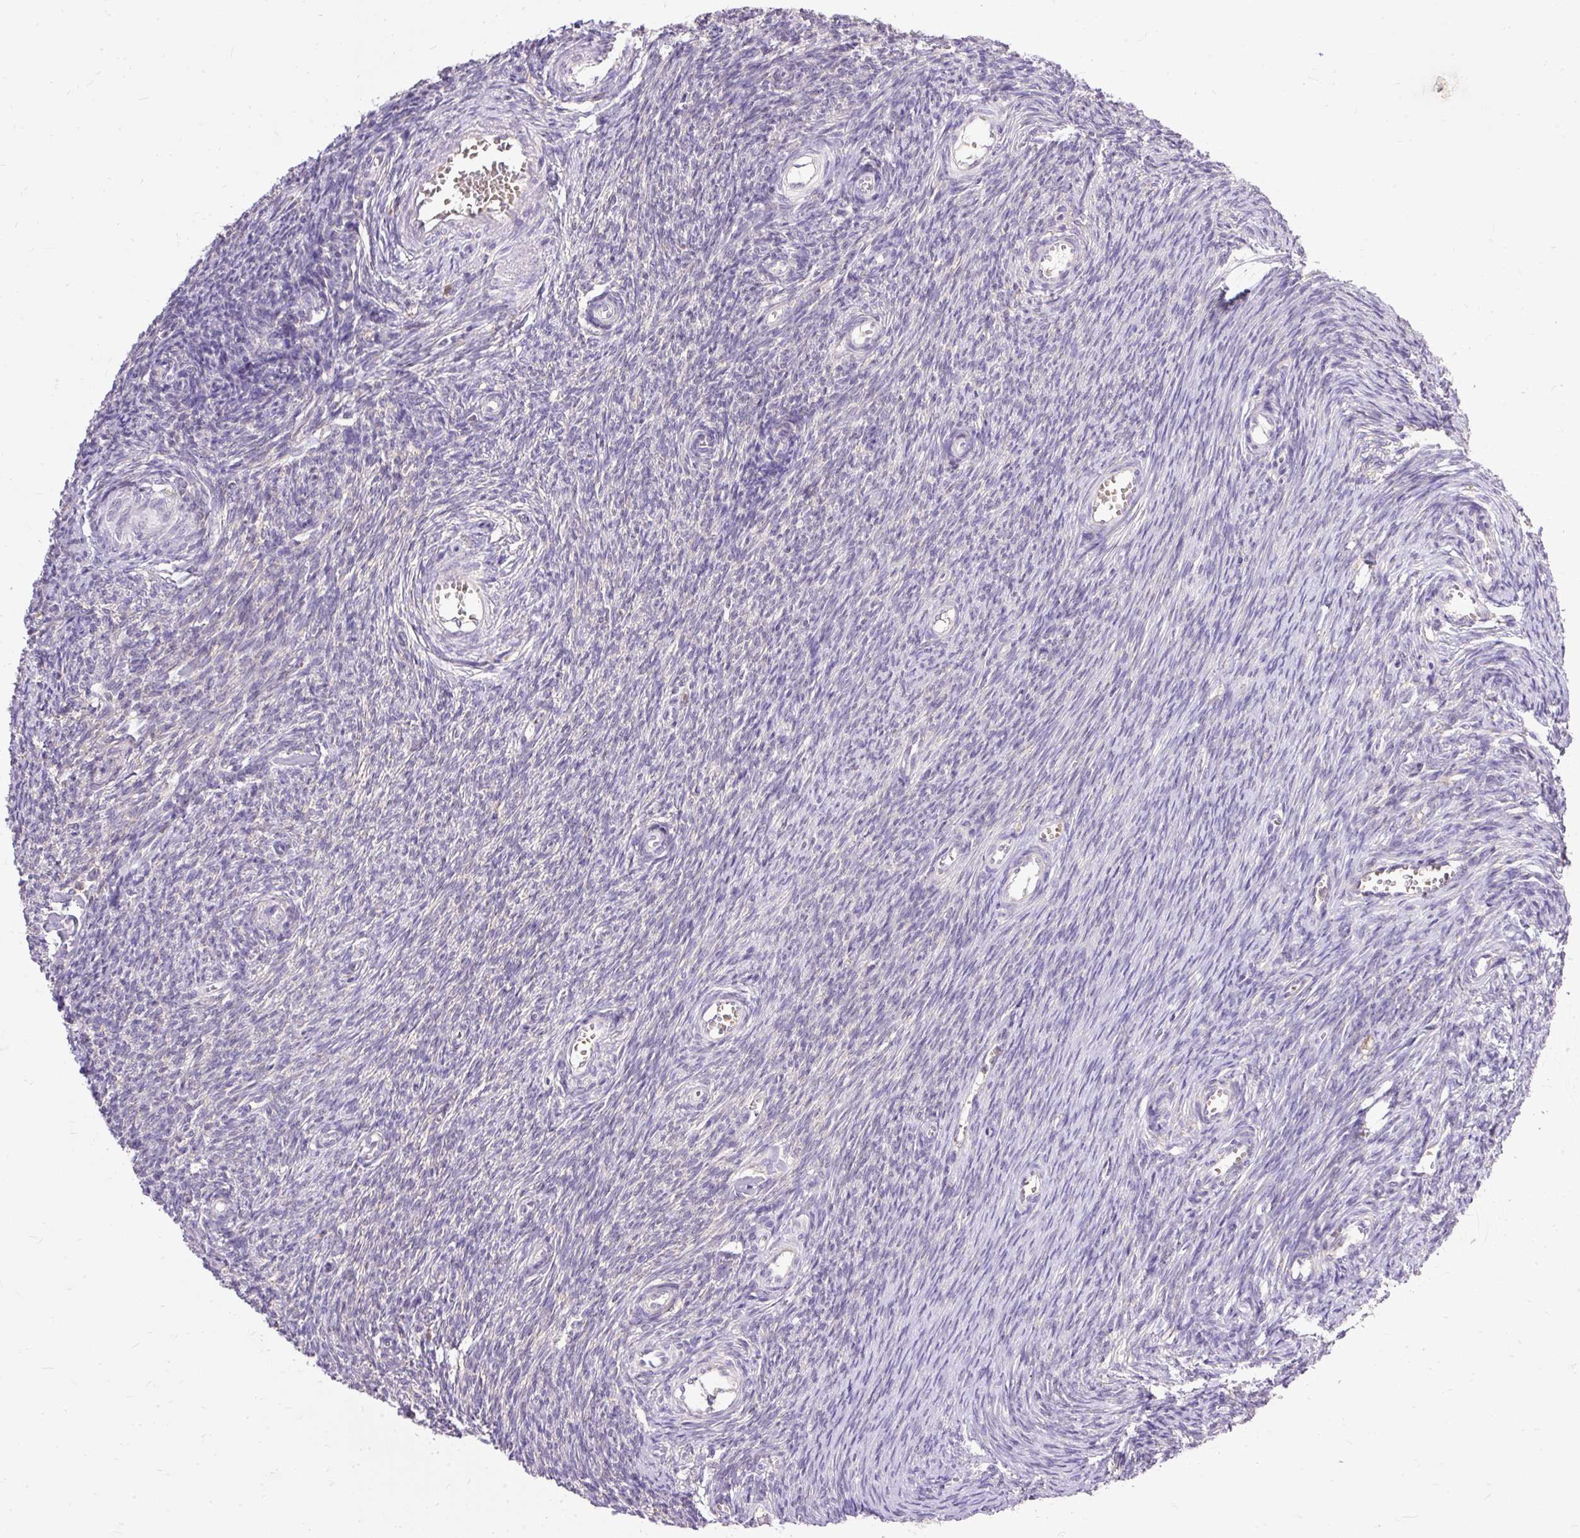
{"staining": {"intensity": "negative", "quantity": "none", "location": "none"}, "tissue": "ovary", "cell_type": "Follicle cells", "image_type": "normal", "snomed": [{"axis": "morphology", "description": "Normal tissue, NOS"}, {"axis": "topography", "description": "Ovary"}], "caption": "This image is of unremarkable ovary stained with immunohistochemistry (IHC) to label a protein in brown with the nuclei are counter-stained blue. There is no staining in follicle cells.", "gene": "SEC63", "patient": {"sex": "female", "age": 44}}